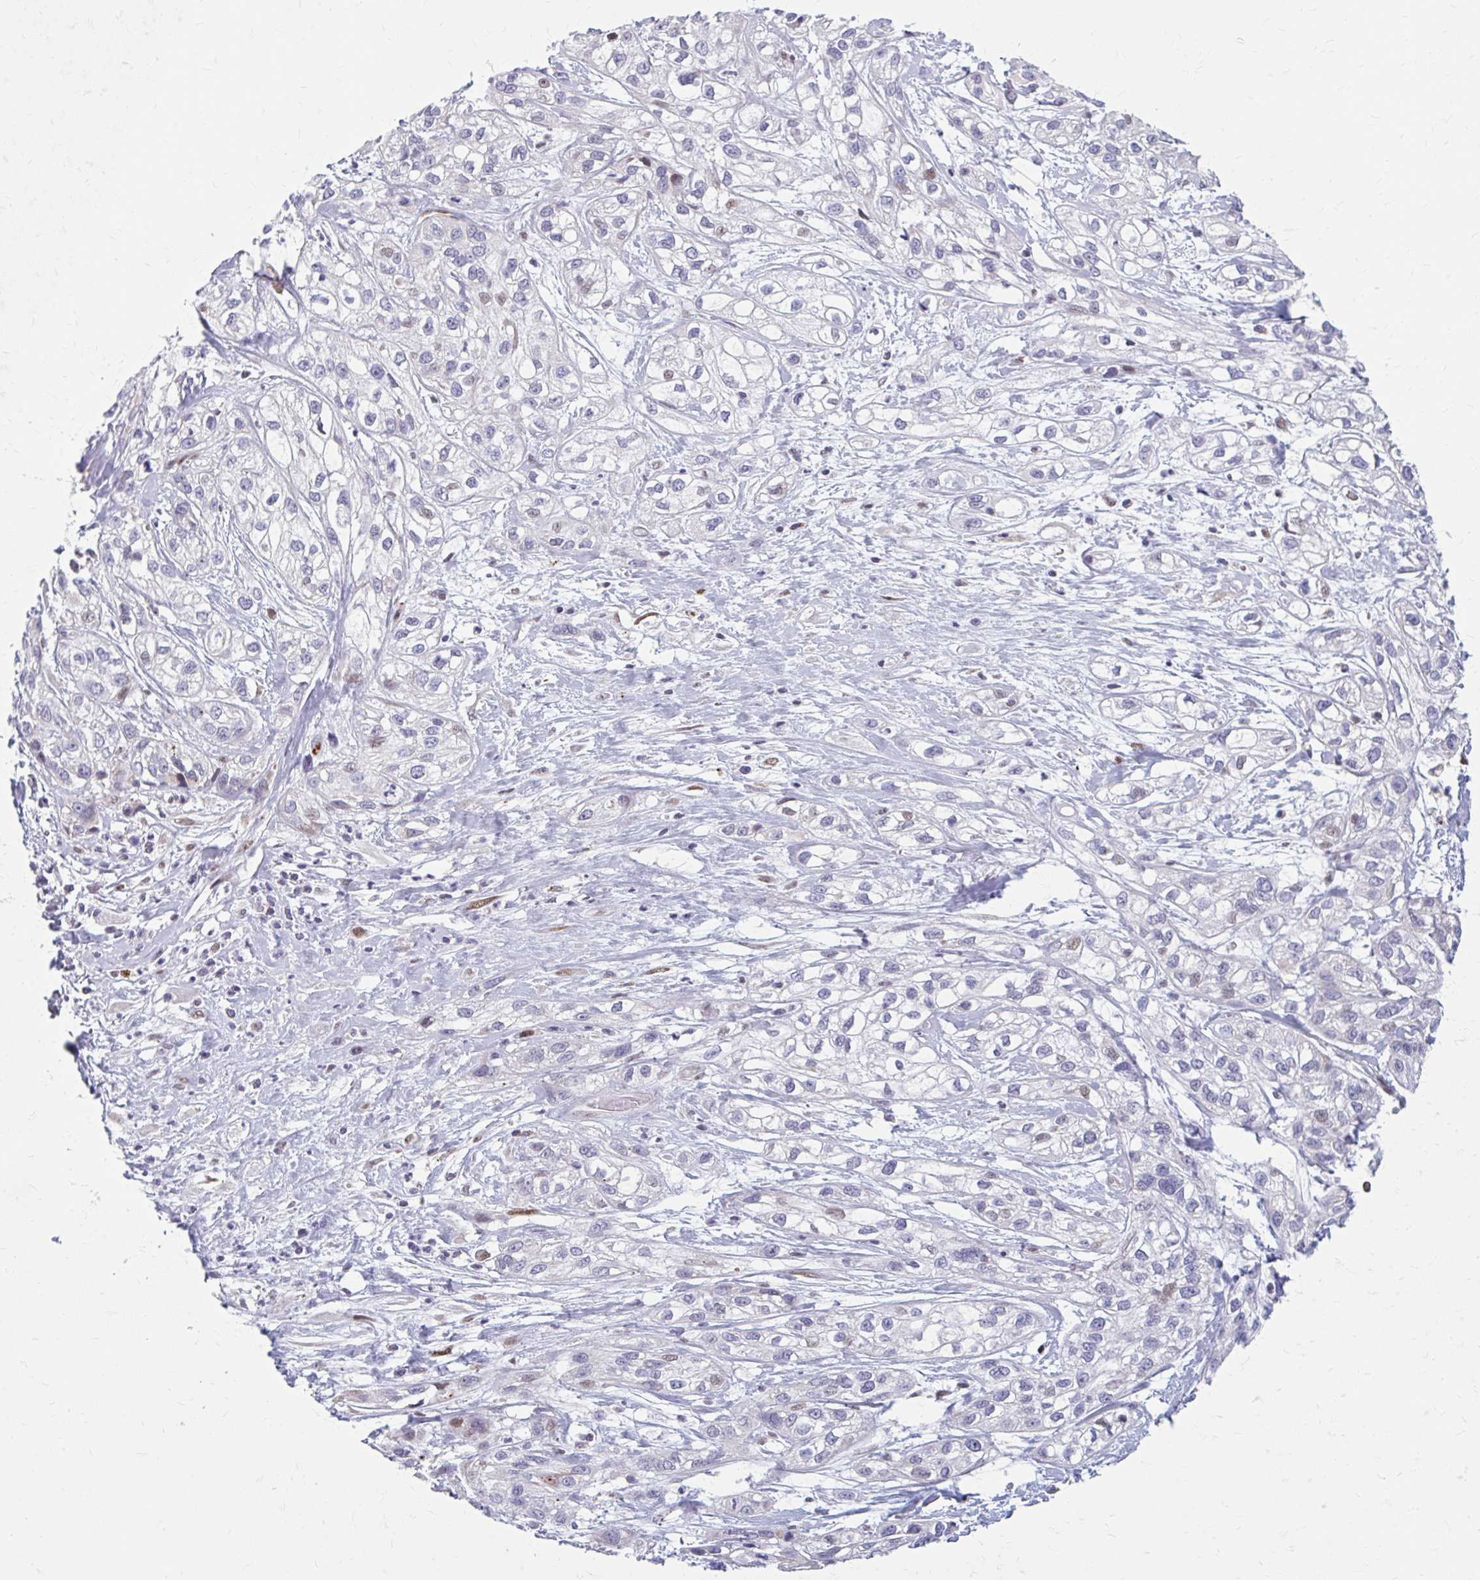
{"staining": {"intensity": "moderate", "quantity": "<25%", "location": "nuclear"}, "tissue": "skin cancer", "cell_type": "Tumor cells", "image_type": "cancer", "snomed": [{"axis": "morphology", "description": "Squamous cell carcinoma, NOS"}, {"axis": "topography", "description": "Skin"}], "caption": "Protein staining by IHC displays moderate nuclear positivity in approximately <25% of tumor cells in squamous cell carcinoma (skin).", "gene": "BEAN1", "patient": {"sex": "male", "age": 82}}